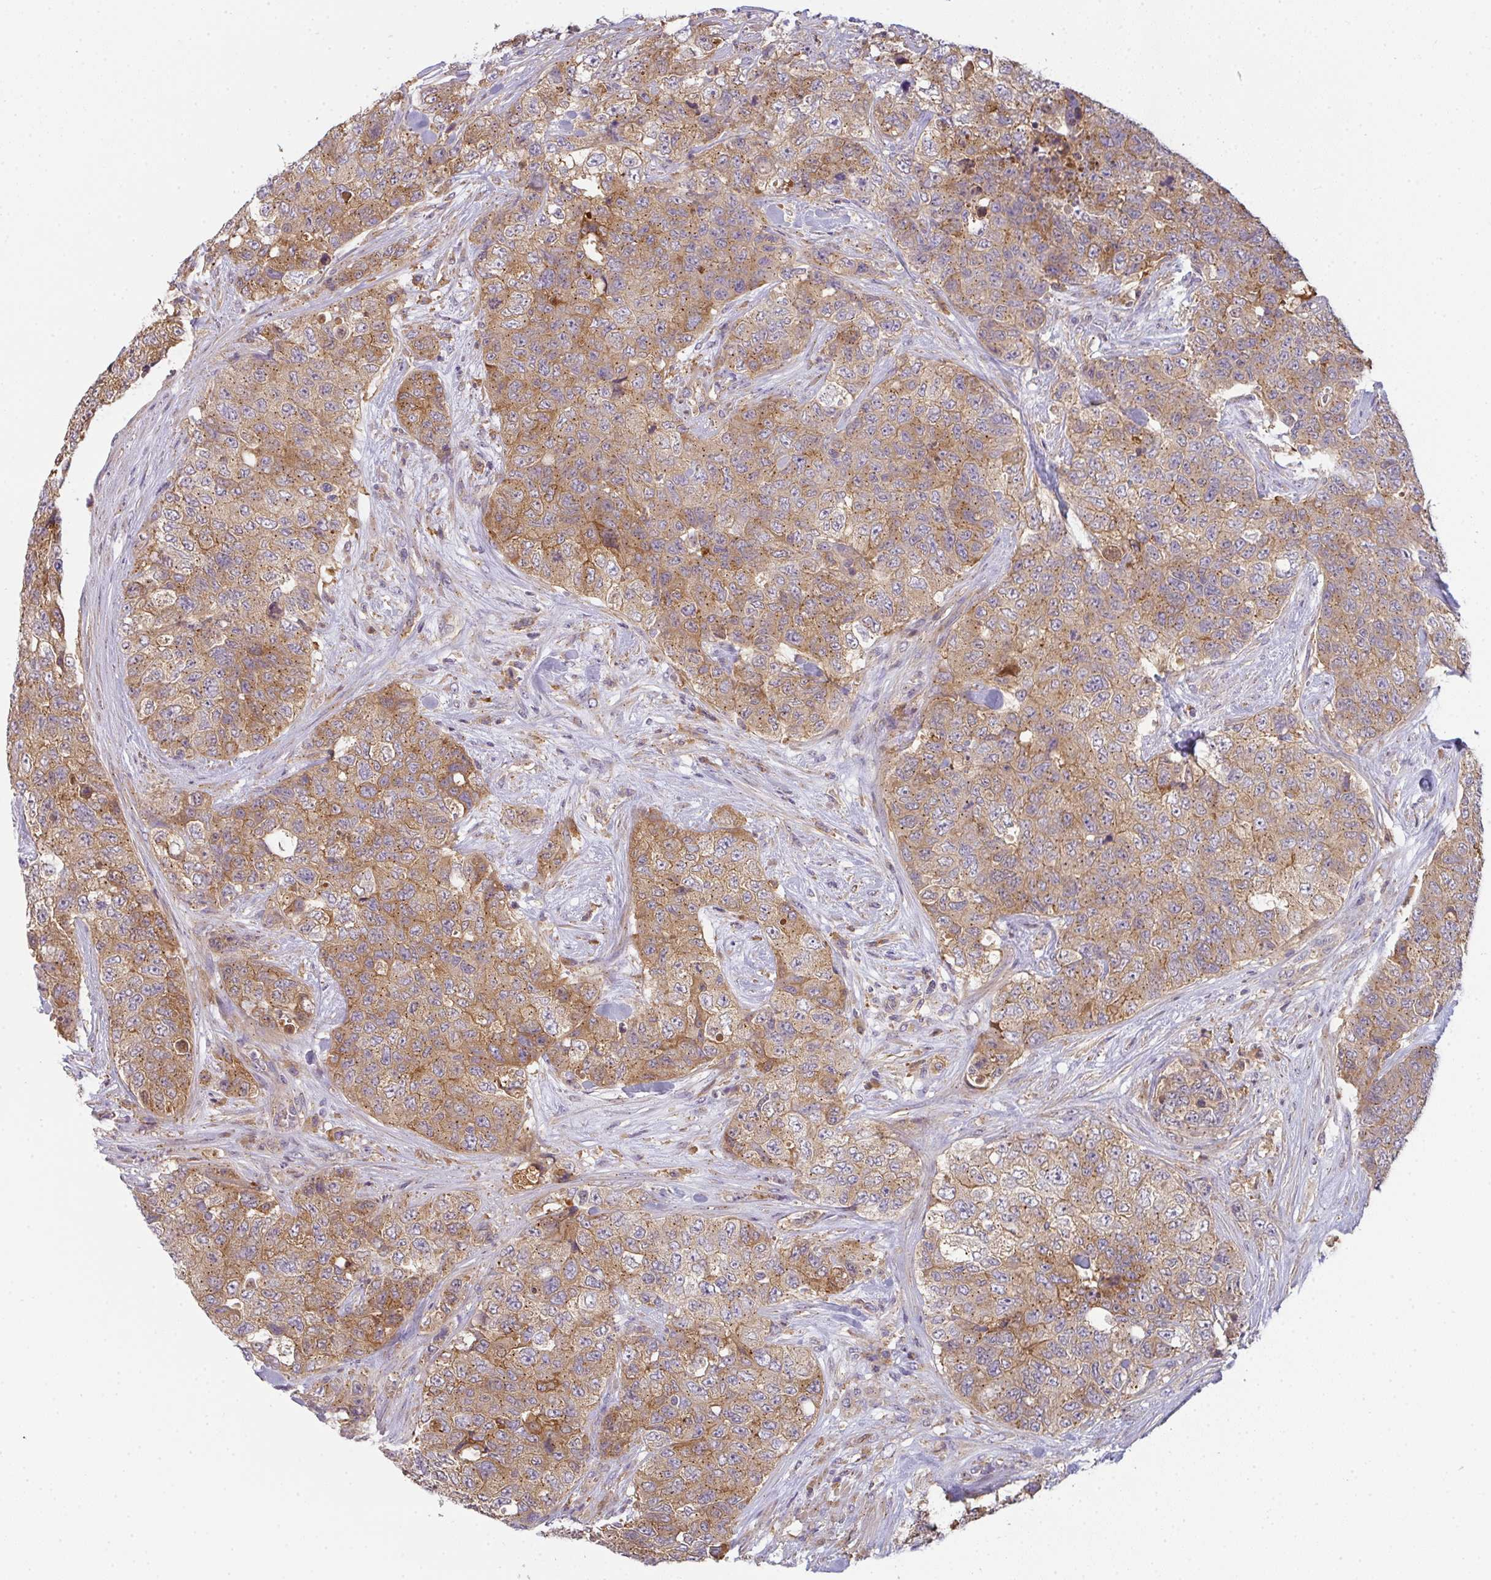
{"staining": {"intensity": "moderate", "quantity": ">75%", "location": "cytoplasmic/membranous"}, "tissue": "urothelial cancer", "cell_type": "Tumor cells", "image_type": "cancer", "snomed": [{"axis": "morphology", "description": "Urothelial carcinoma, High grade"}, {"axis": "topography", "description": "Urinary bladder"}], "caption": "Immunohistochemistry of human urothelial cancer displays medium levels of moderate cytoplasmic/membranous positivity in about >75% of tumor cells.", "gene": "SNX5", "patient": {"sex": "female", "age": 78}}